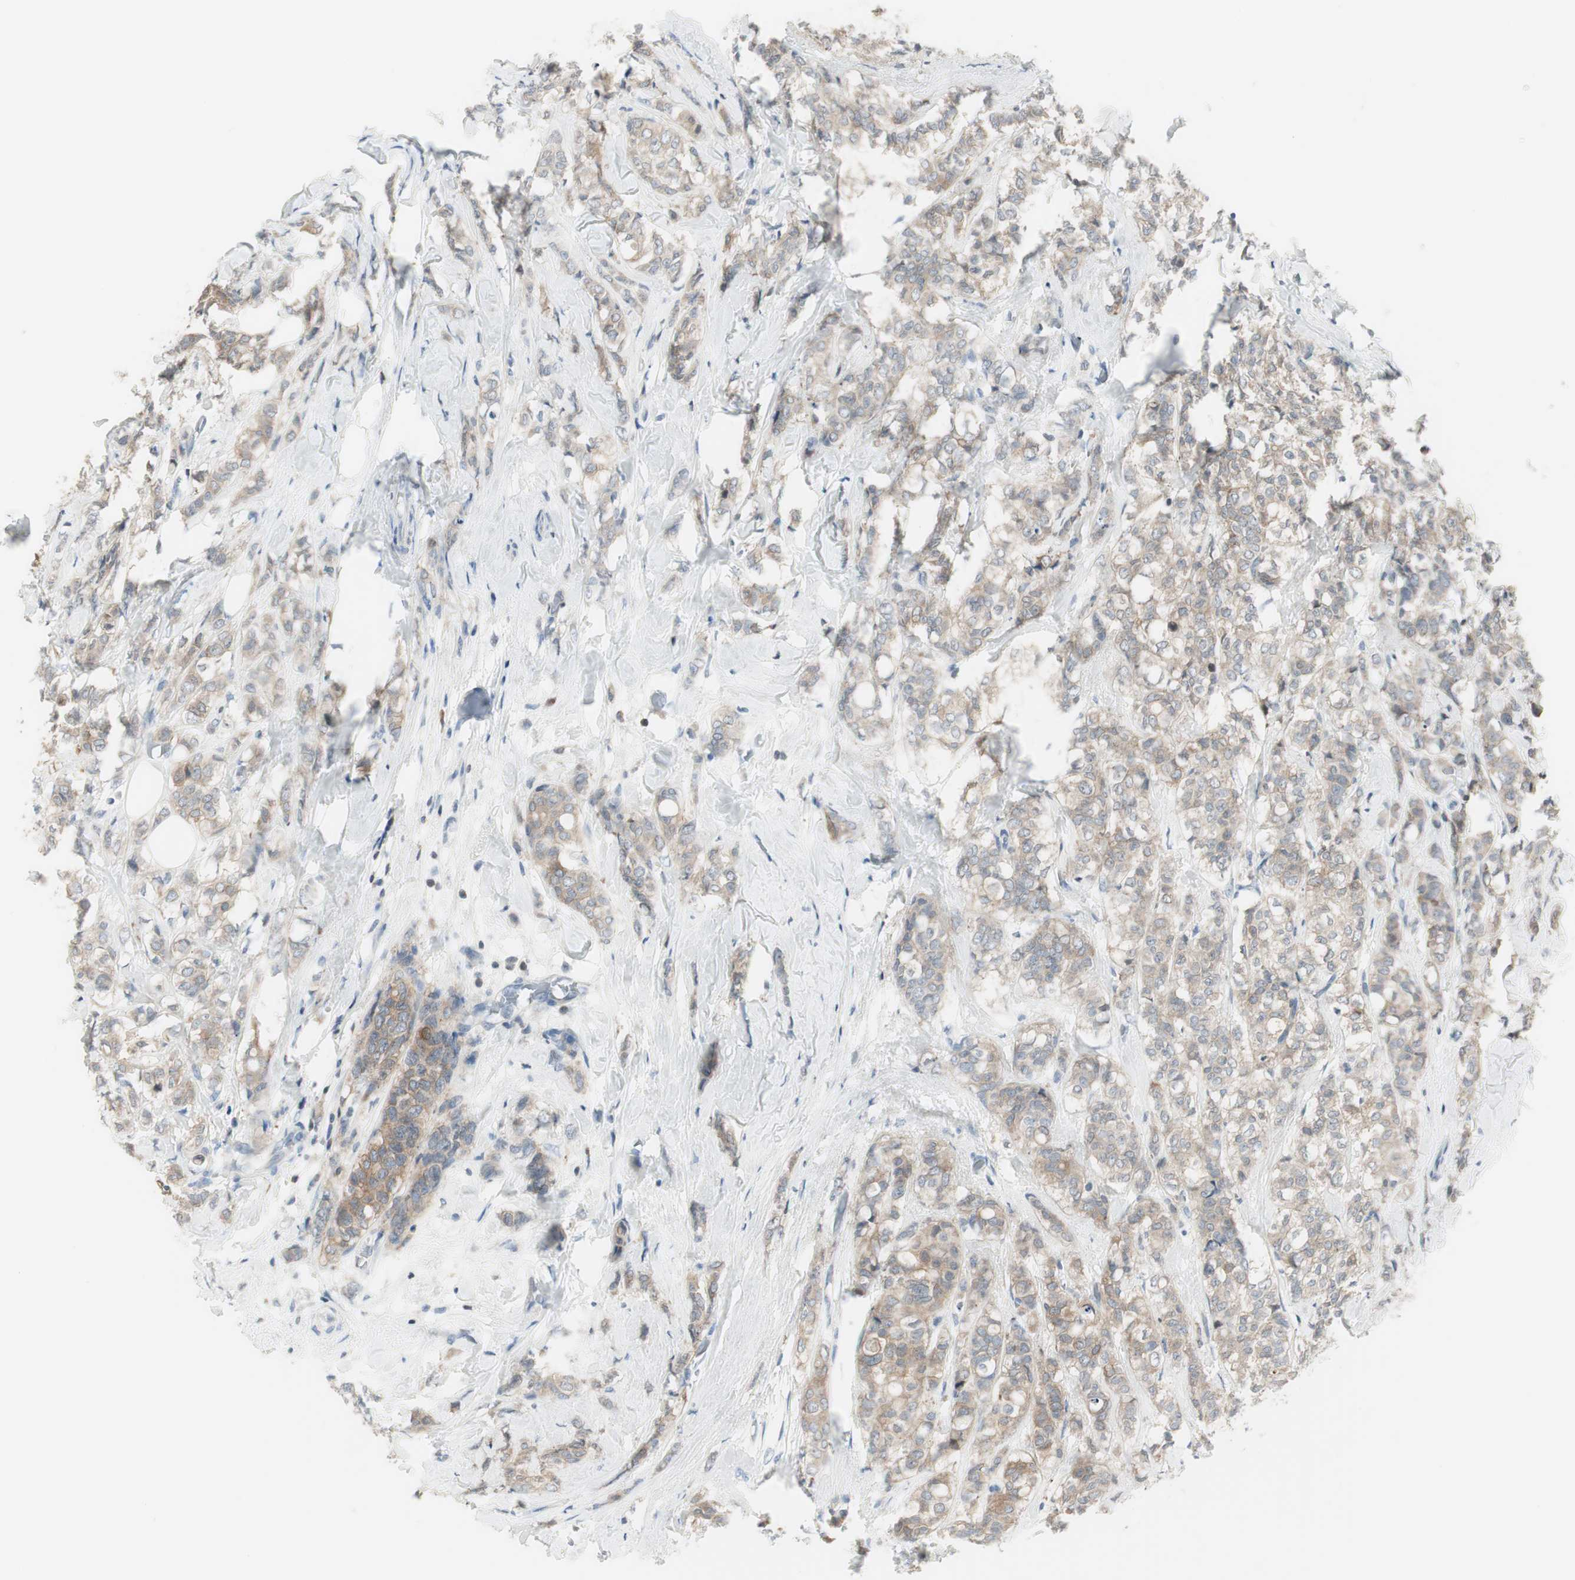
{"staining": {"intensity": "weak", "quantity": ">75%", "location": "cytoplasmic/membranous"}, "tissue": "breast cancer", "cell_type": "Tumor cells", "image_type": "cancer", "snomed": [{"axis": "morphology", "description": "Lobular carcinoma"}, {"axis": "topography", "description": "Breast"}], "caption": "IHC staining of breast cancer, which displays low levels of weak cytoplasmic/membranous expression in approximately >75% of tumor cells indicating weak cytoplasmic/membranous protein expression. The staining was performed using DAB (3,3'-diaminobenzidine) (brown) for protein detection and nuclei were counterstained in hematoxylin (blue).", "gene": "SLC9A3R1", "patient": {"sex": "female", "age": 60}}